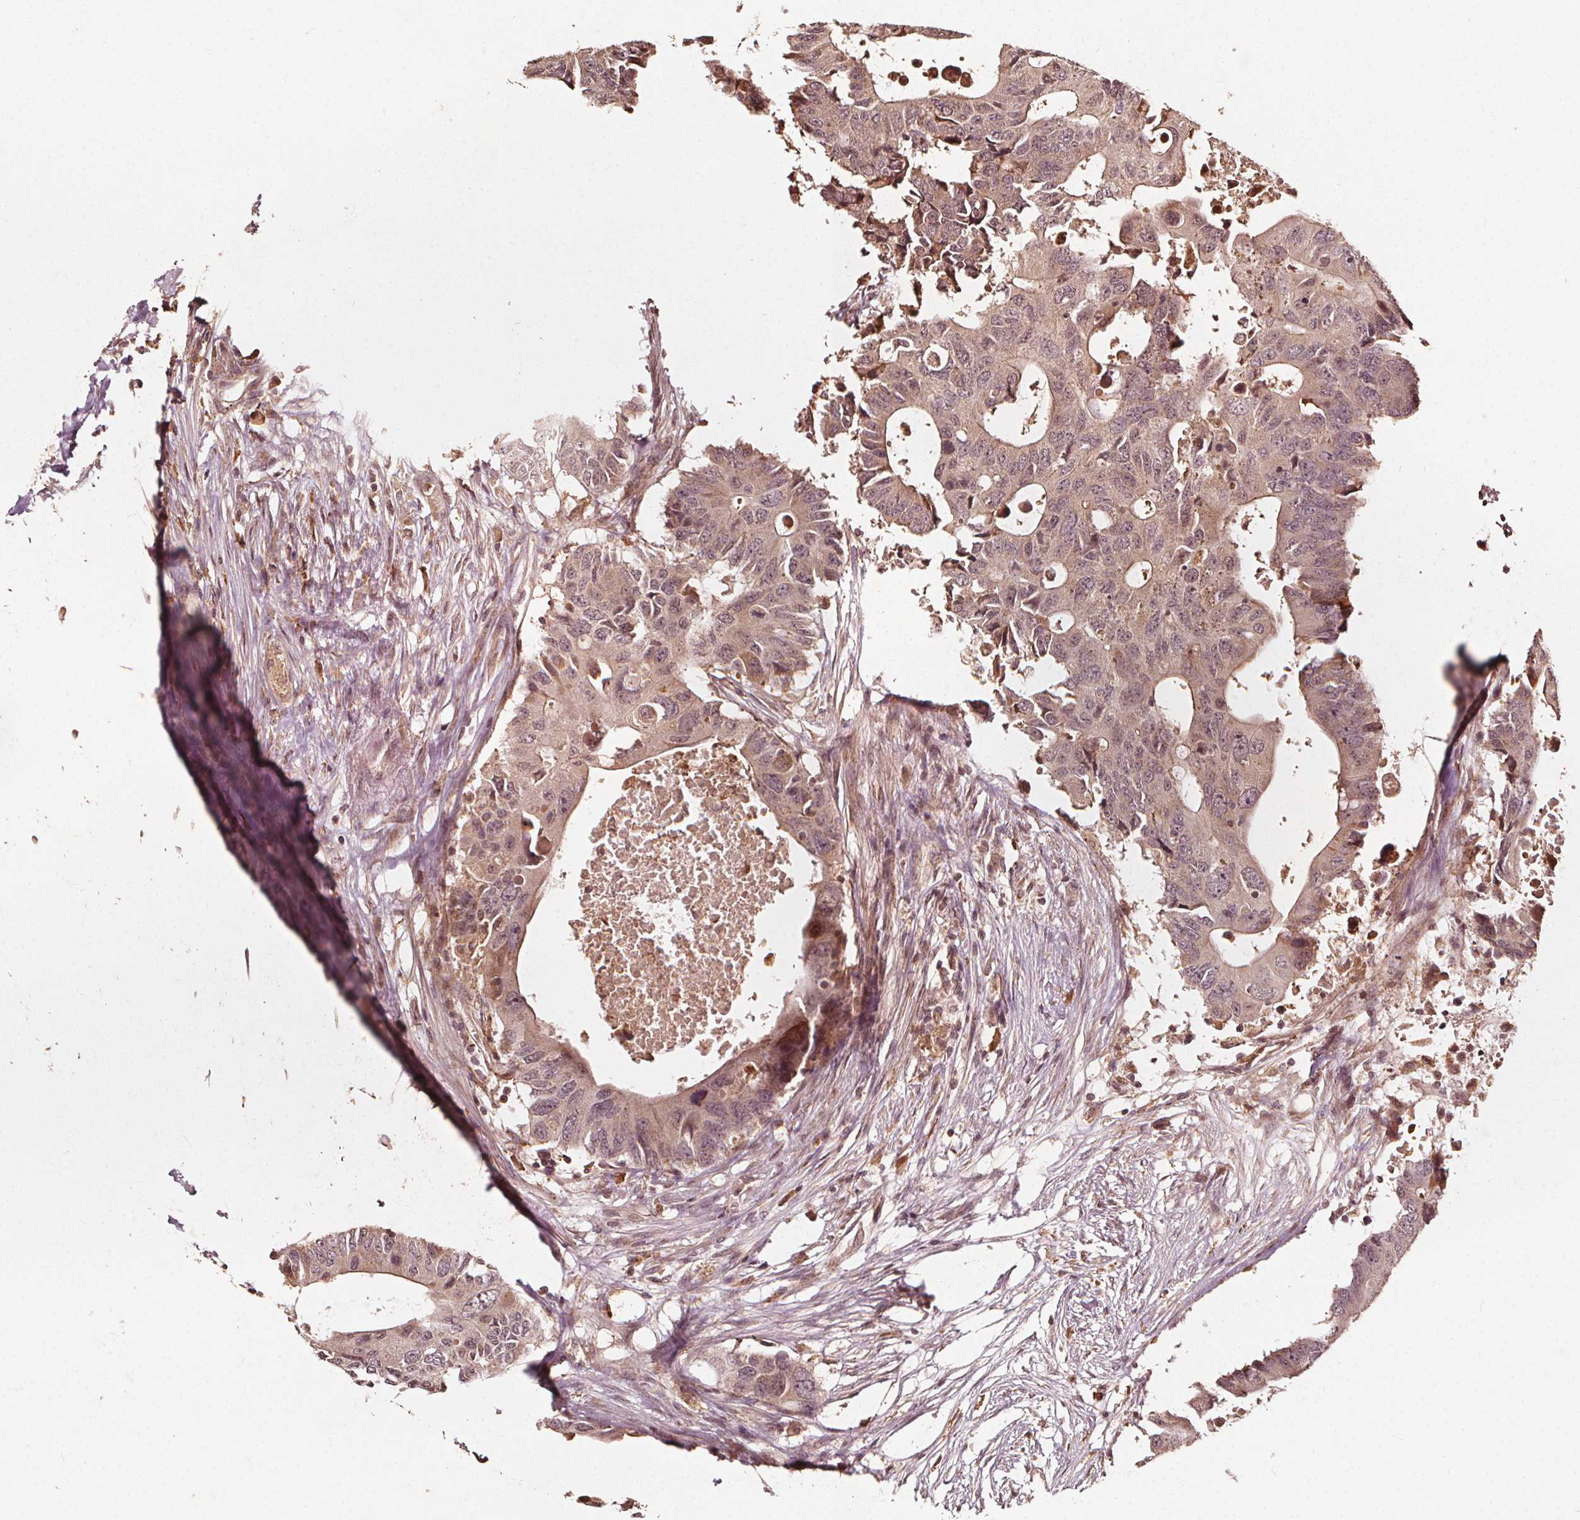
{"staining": {"intensity": "weak", "quantity": ">75%", "location": "cytoplasmic/membranous"}, "tissue": "colorectal cancer", "cell_type": "Tumor cells", "image_type": "cancer", "snomed": [{"axis": "morphology", "description": "Adenocarcinoma, NOS"}, {"axis": "topography", "description": "Colon"}], "caption": "Immunohistochemical staining of colorectal cancer reveals low levels of weak cytoplasmic/membranous protein positivity in approximately >75% of tumor cells.", "gene": "NPC1", "patient": {"sex": "male", "age": 71}}